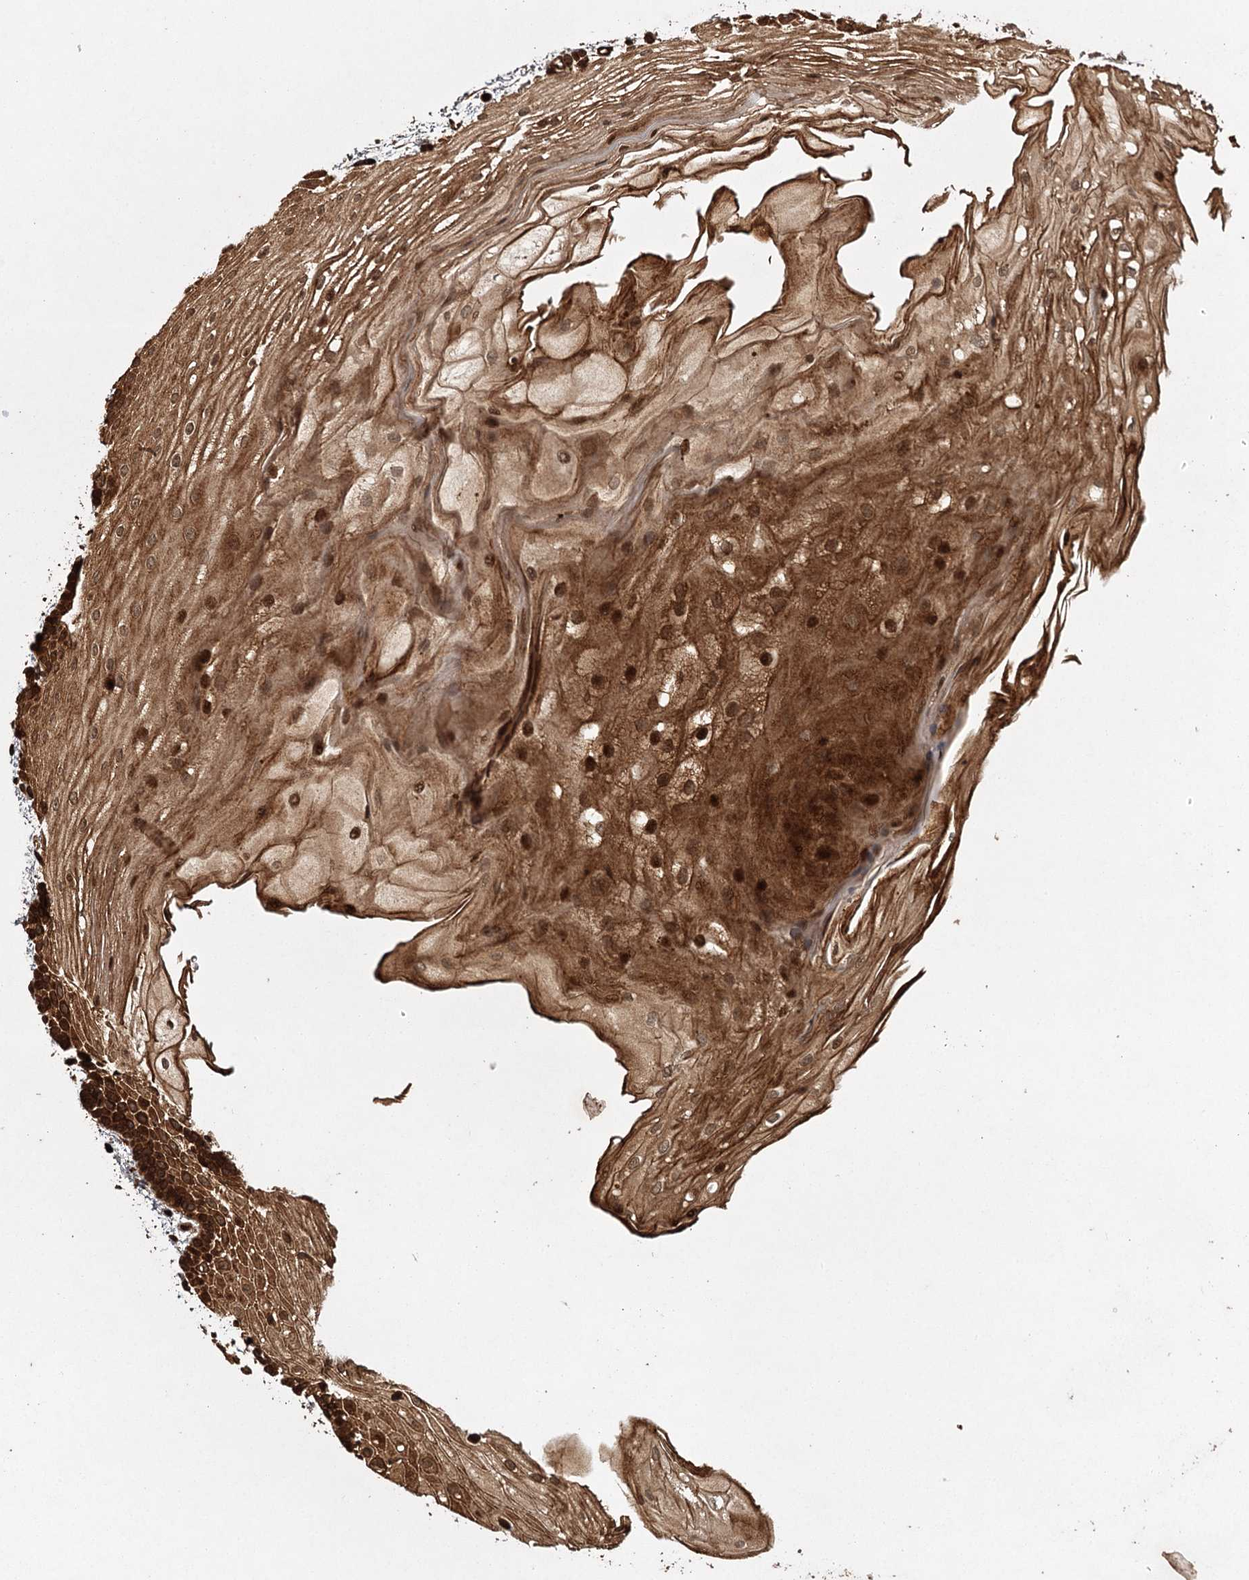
{"staining": {"intensity": "strong", "quantity": ">75%", "location": "cytoplasmic/membranous"}, "tissue": "oral mucosa", "cell_type": "Squamous epithelial cells", "image_type": "normal", "snomed": [{"axis": "morphology", "description": "Normal tissue, NOS"}, {"axis": "topography", "description": "Oral tissue"}], "caption": "A brown stain labels strong cytoplasmic/membranous expression of a protein in squamous epithelial cells of unremarkable oral mucosa. The staining was performed using DAB (3,3'-diaminobenzidine) to visualize the protein expression in brown, while the nuclei were stained in blue with hematoxylin (Magnification: 20x).", "gene": "RPAP3", "patient": {"sex": "male", "age": 68}}